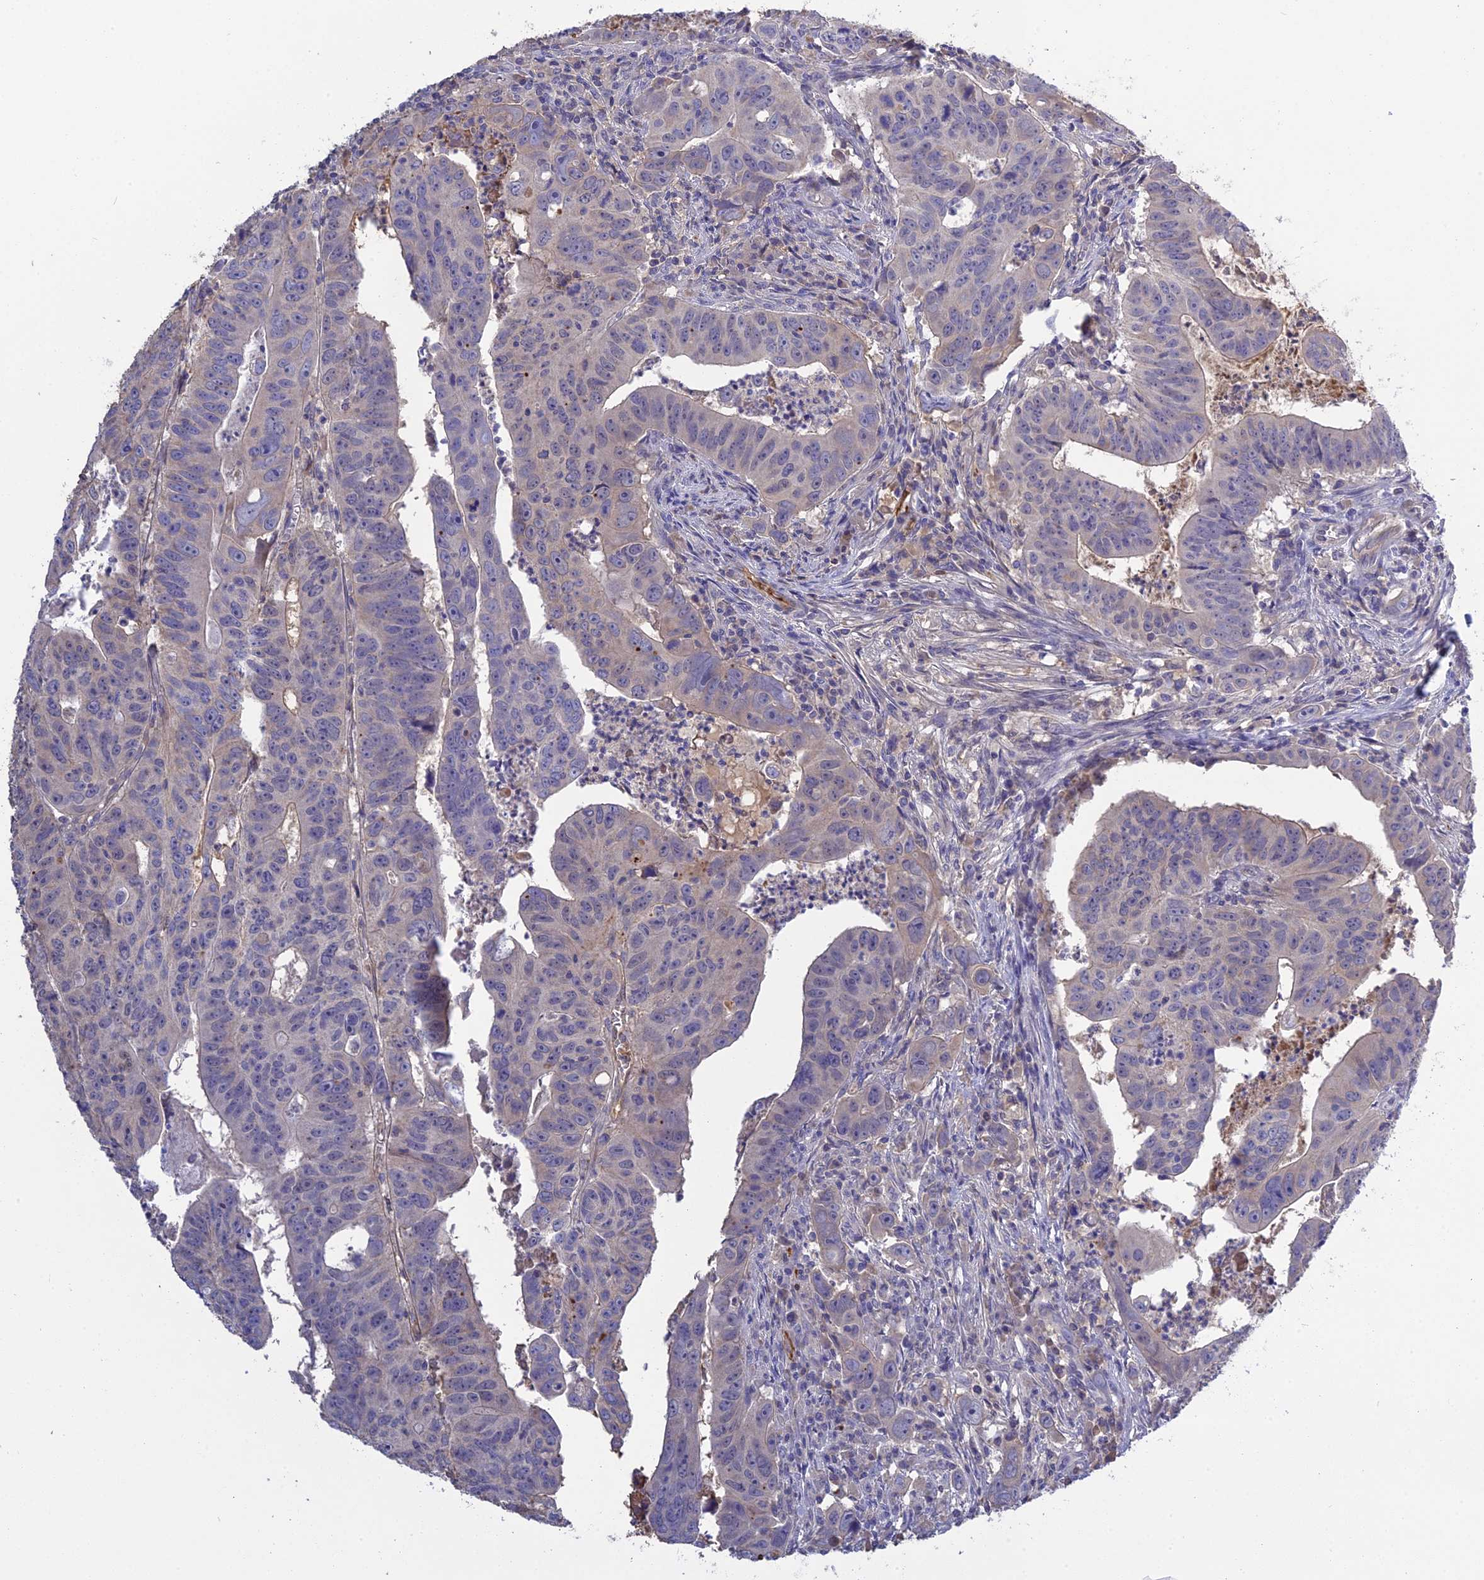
{"staining": {"intensity": "negative", "quantity": "none", "location": "none"}, "tissue": "colorectal cancer", "cell_type": "Tumor cells", "image_type": "cancer", "snomed": [{"axis": "morphology", "description": "Adenocarcinoma, NOS"}, {"axis": "topography", "description": "Rectum"}], "caption": "IHC of colorectal cancer (adenocarcinoma) displays no staining in tumor cells. (DAB (3,3'-diaminobenzidine) immunohistochemistry, high magnification).", "gene": "PZP", "patient": {"sex": "male", "age": 69}}